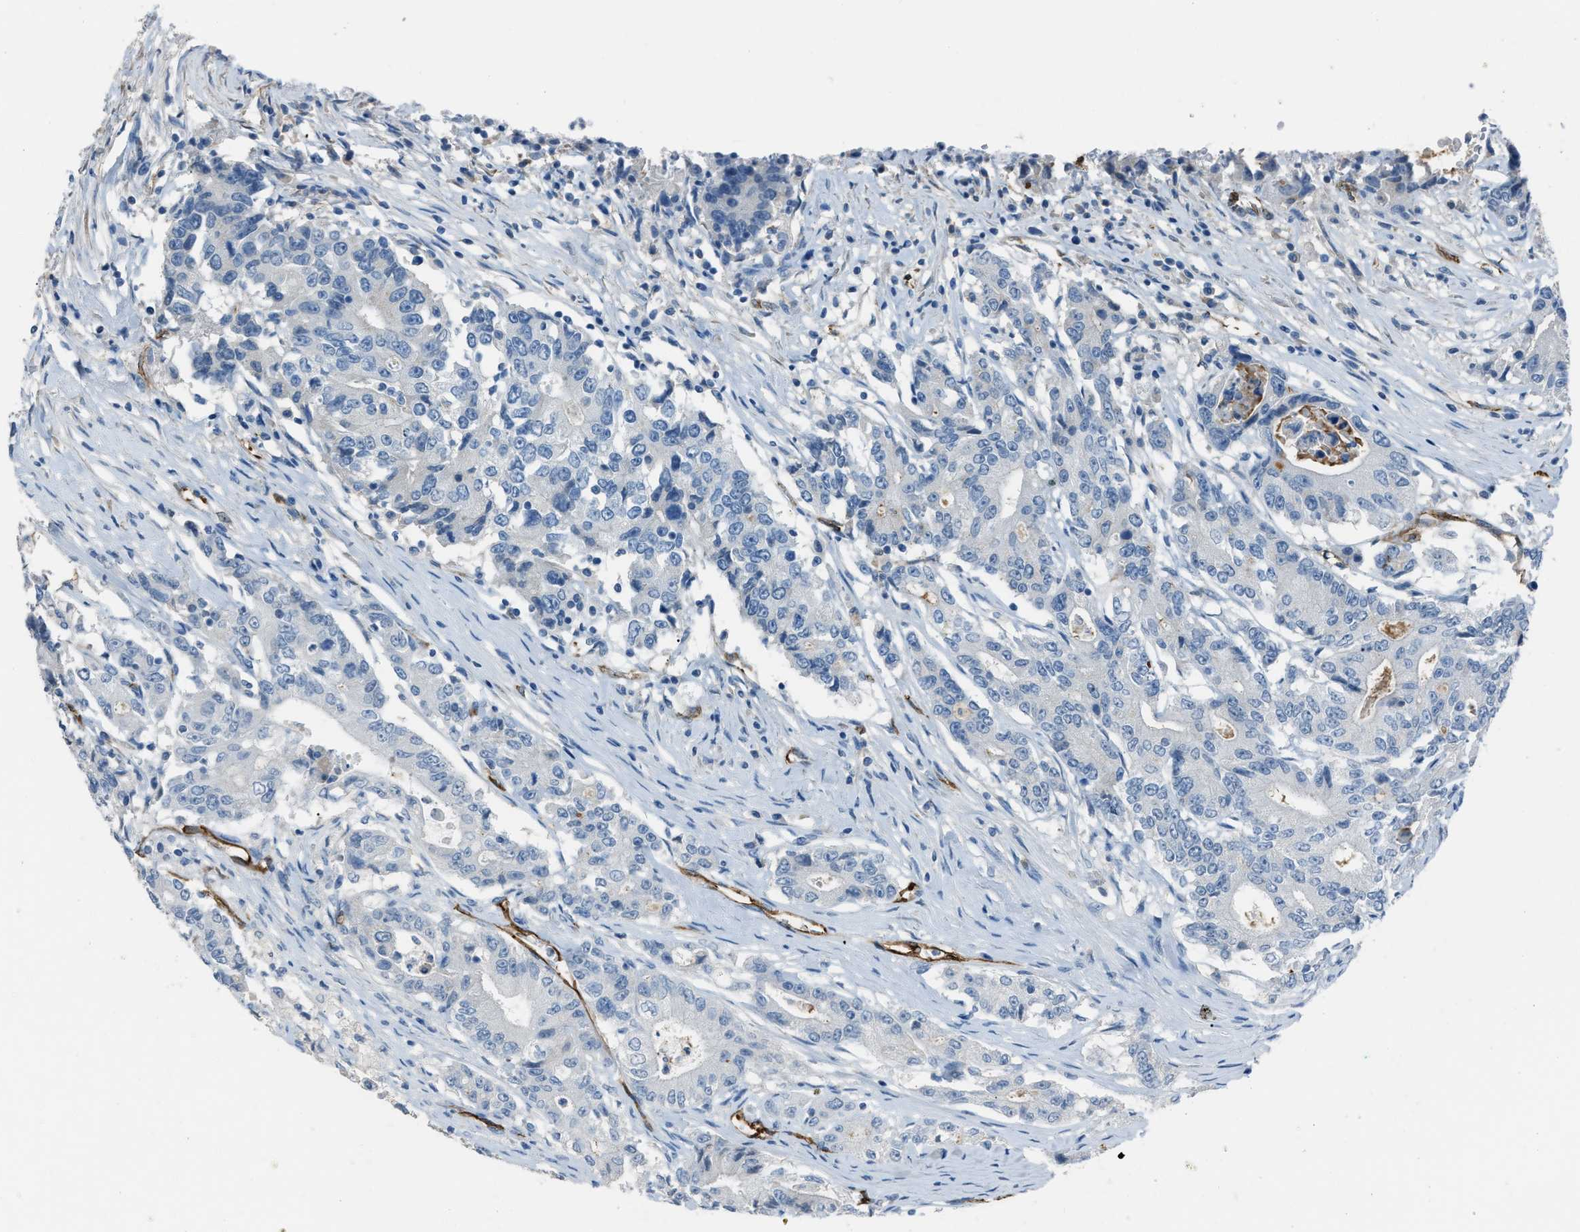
{"staining": {"intensity": "negative", "quantity": "none", "location": "none"}, "tissue": "colorectal cancer", "cell_type": "Tumor cells", "image_type": "cancer", "snomed": [{"axis": "morphology", "description": "Adenocarcinoma, NOS"}, {"axis": "topography", "description": "Colon"}], "caption": "Immunohistochemistry micrograph of human adenocarcinoma (colorectal) stained for a protein (brown), which demonstrates no expression in tumor cells. (Stains: DAB IHC with hematoxylin counter stain, Microscopy: brightfield microscopy at high magnification).", "gene": "SLC22A15", "patient": {"sex": "female", "age": 77}}